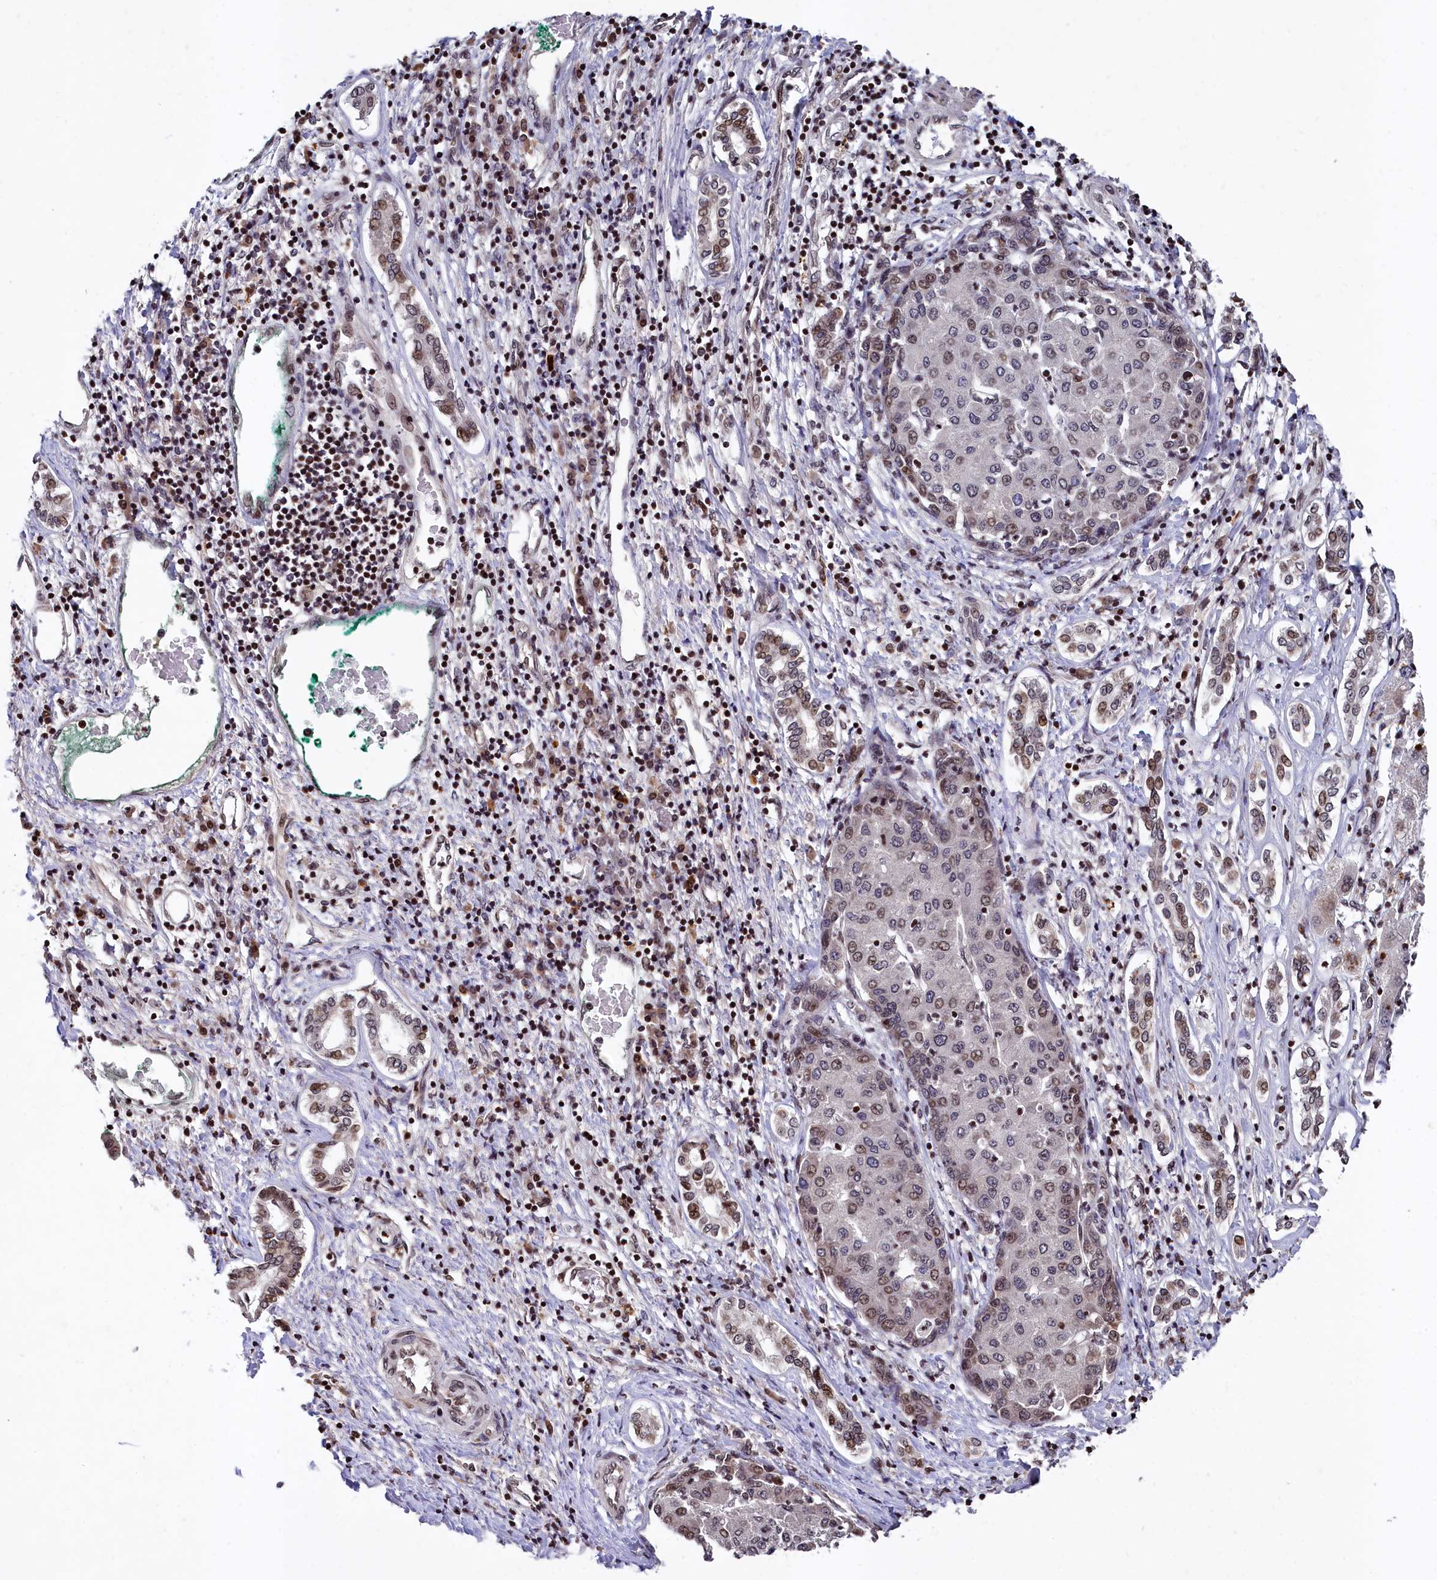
{"staining": {"intensity": "moderate", "quantity": "<25%", "location": "nuclear"}, "tissue": "liver cancer", "cell_type": "Tumor cells", "image_type": "cancer", "snomed": [{"axis": "morphology", "description": "Carcinoma, Hepatocellular, NOS"}, {"axis": "topography", "description": "Liver"}], "caption": "A histopathology image showing moderate nuclear staining in approximately <25% of tumor cells in hepatocellular carcinoma (liver), as visualized by brown immunohistochemical staining.", "gene": "FAM217B", "patient": {"sex": "male", "age": 65}}